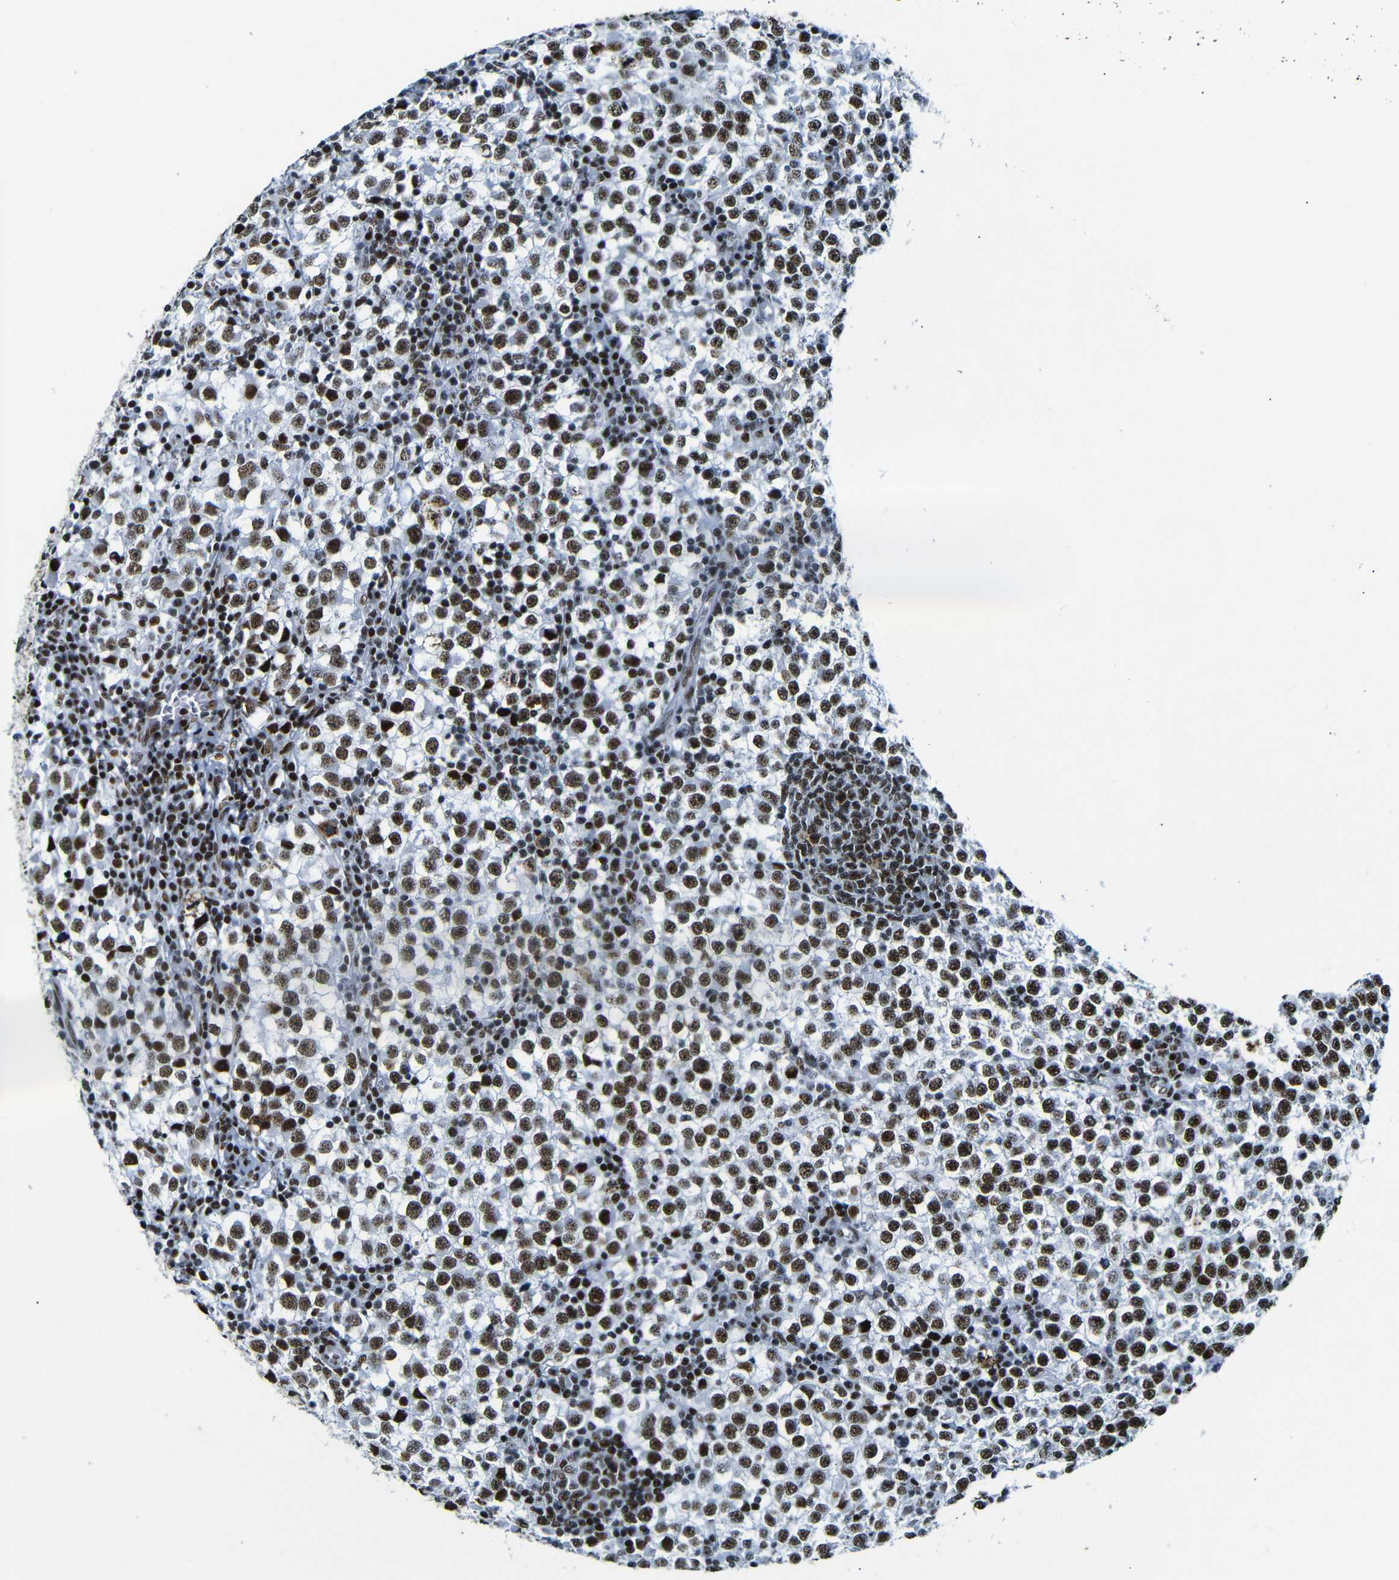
{"staining": {"intensity": "strong", "quantity": ">75%", "location": "nuclear"}, "tissue": "testis cancer", "cell_type": "Tumor cells", "image_type": "cancer", "snomed": [{"axis": "morphology", "description": "Seminoma, NOS"}, {"axis": "topography", "description": "Testis"}], "caption": "Seminoma (testis) stained with a brown dye demonstrates strong nuclear positive staining in about >75% of tumor cells.", "gene": "SRSF1", "patient": {"sex": "male", "age": 65}}